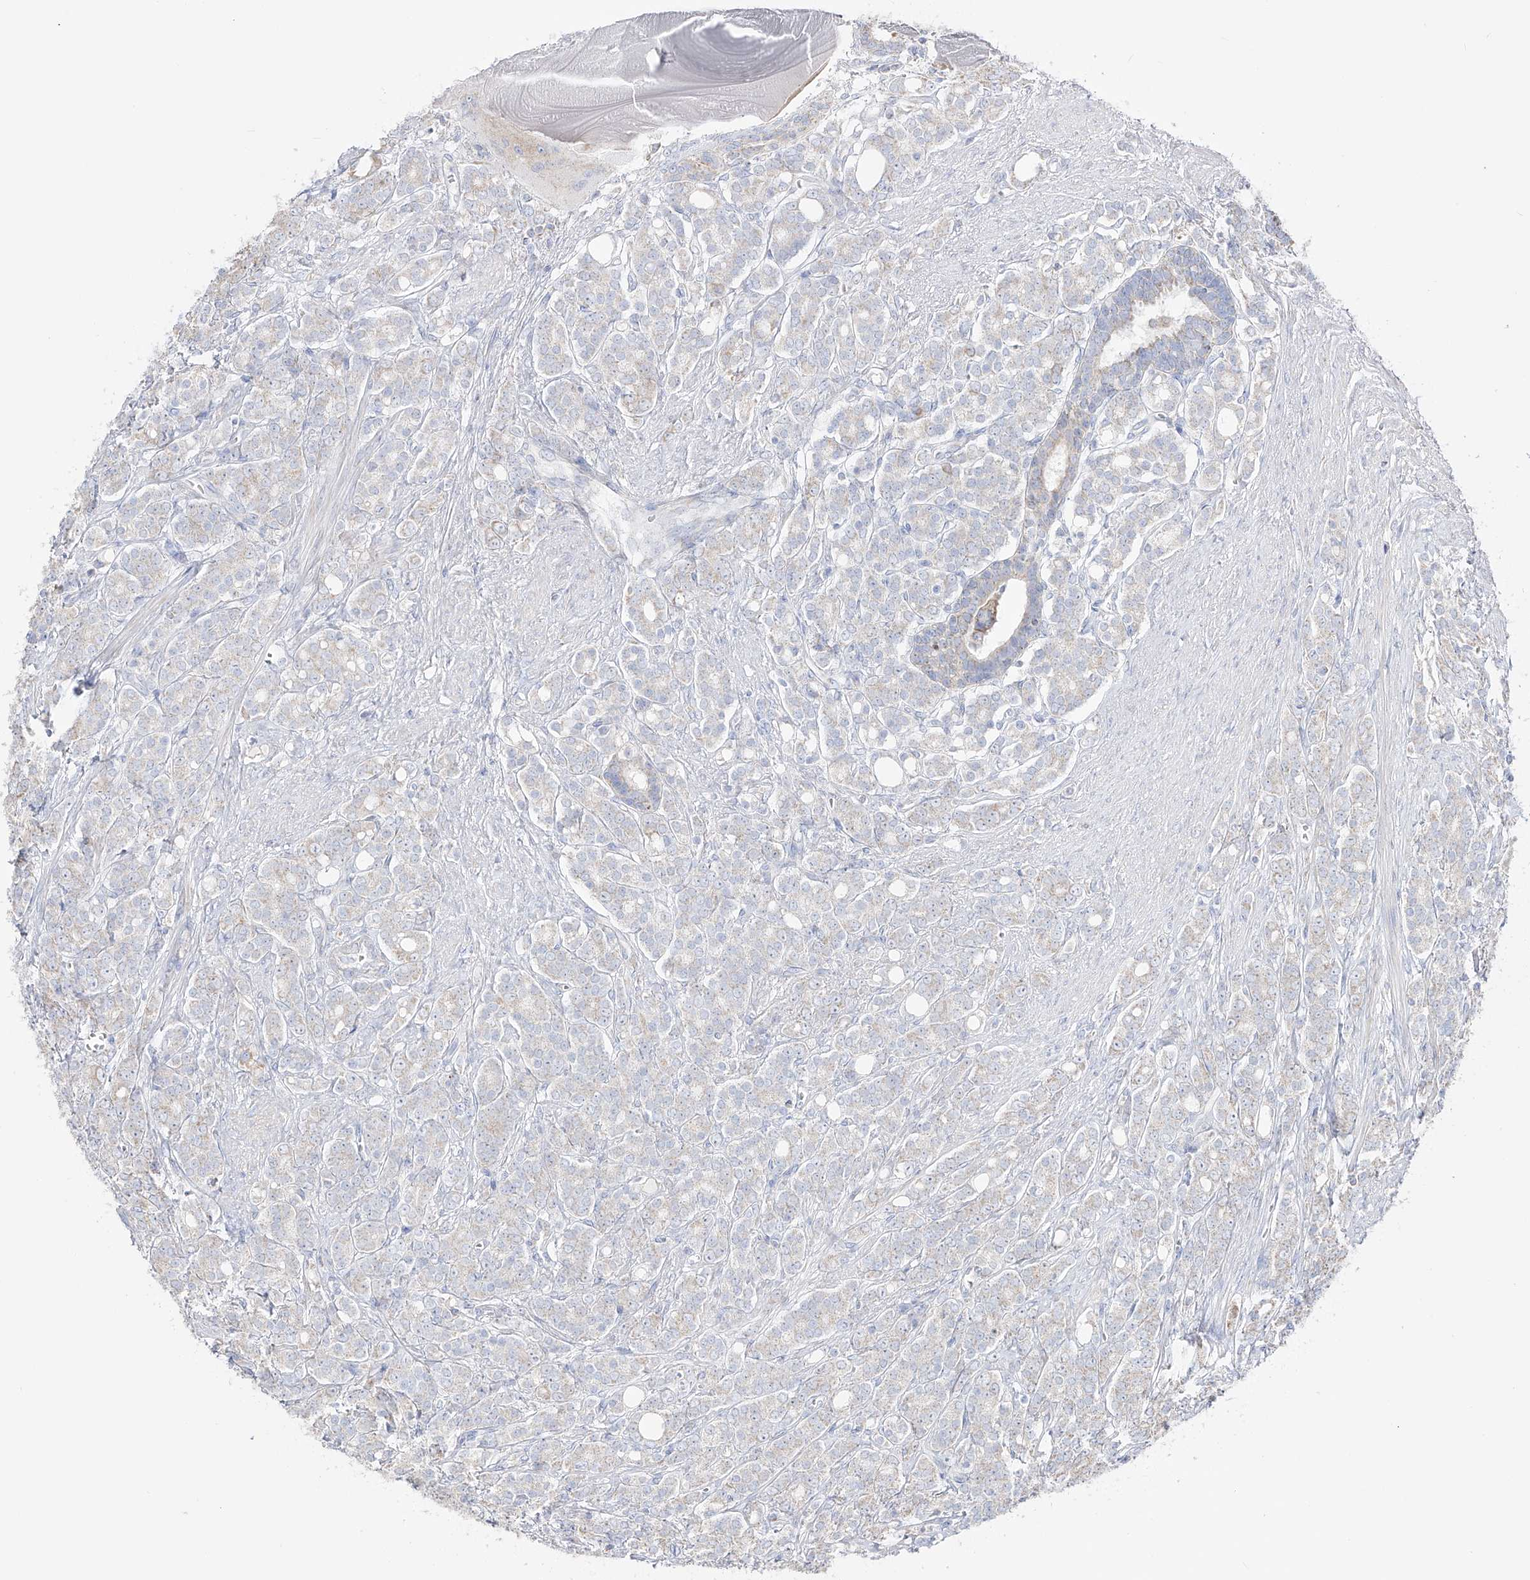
{"staining": {"intensity": "weak", "quantity": "<25%", "location": "cytoplasmic/membranous"}, "tissue": "prostate cancer", "cell_type": "Tumor cells", "image_type": "cancer", "snomed": [{"axis": "morphology", "description": "Adenocarcinoma, High grade"}, {"axis": "topography", "description": "Prostate"}], "caption": "Immunohistochemical staining of prostate cancer shows no significant positivity in tumor cells.", "gene": "RCHY1", "patient": {"sex": "male", "age": 62}}